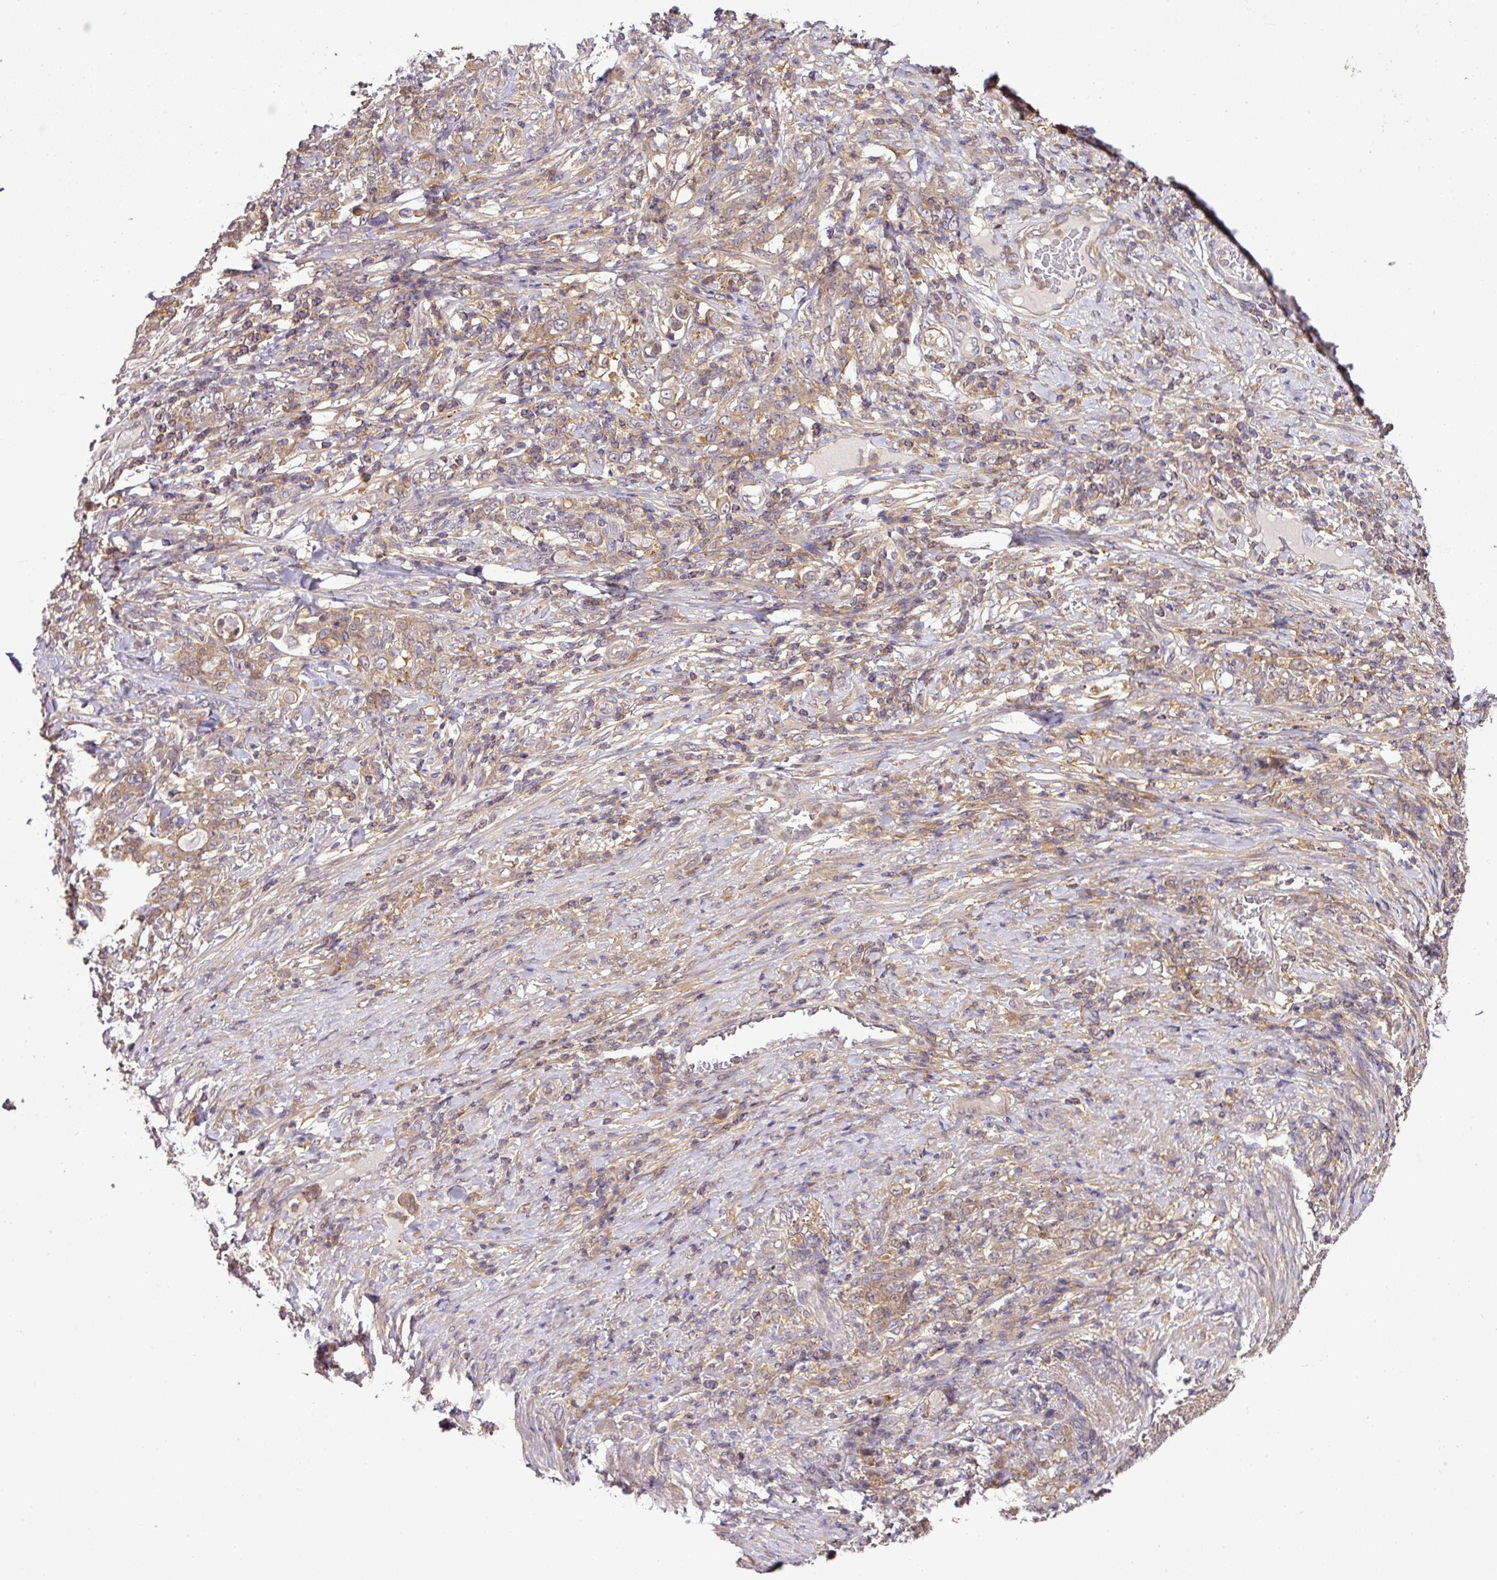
{"staining": {"intensity": "weak", "quantity": ">75%", "location": "cytoplasmic/membranous"}, "tissue": "stomach cancer", "cell_type": "Tumor cells", "image_type": "cancer", "snomed": [{"axis": "morphology", "description": "Adenocarcinoma, NOS"}, {"axis": "topography", "description": "Stomach"}], "caption": "Tumor cells demonstrate weak cytoplasmic/membranous positivity in approximately >75% of cells in adenocarcinoma (stomach). (Stains: DAB (3,3'-diaminobenzidine) in brown, nuclei in blue, Microscopy: brightfield microscopy at high magnification).", "gene": "TMEM107", "patient": {"sex": "female", "age": 79}}